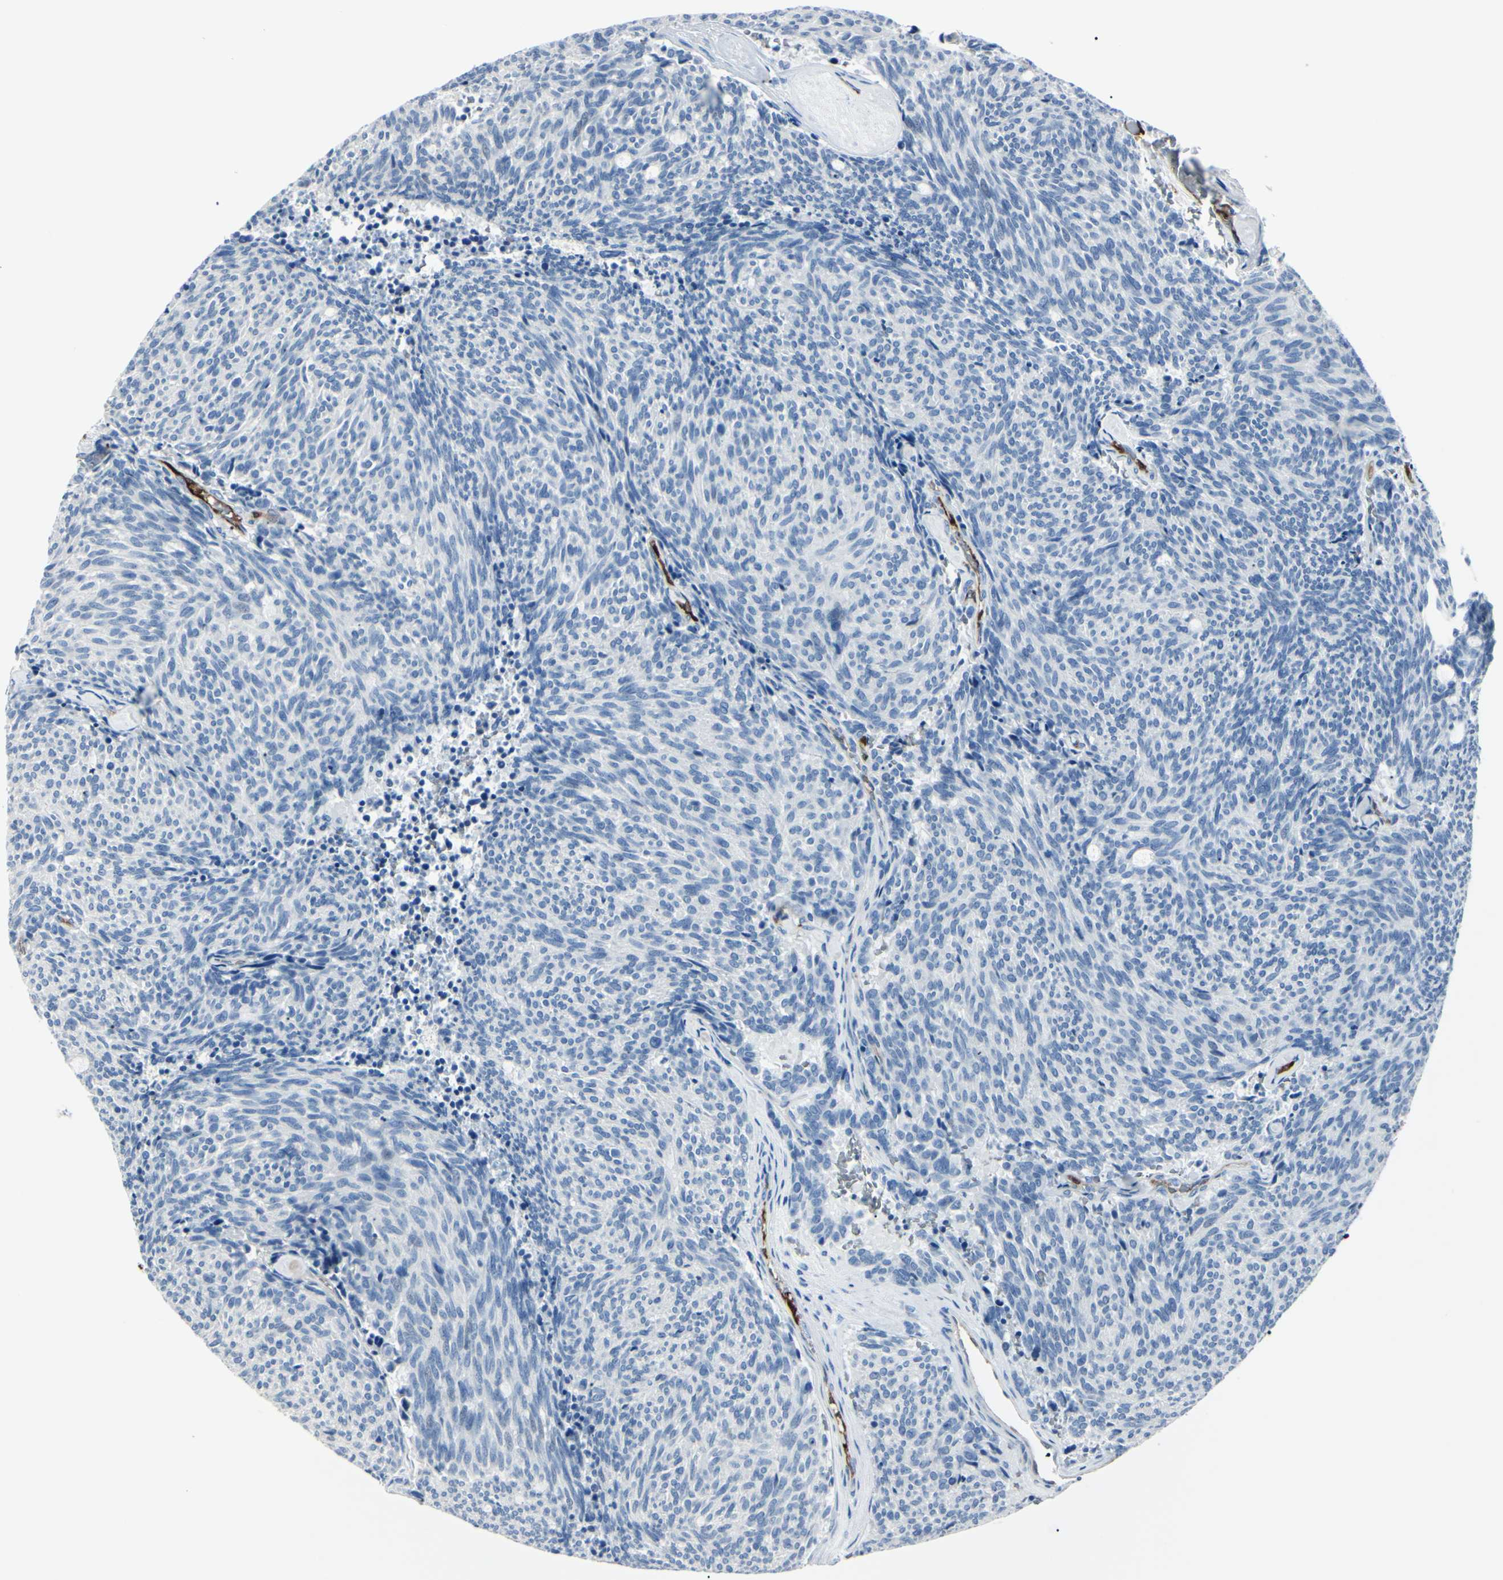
{"staining": {"intensity": "negative", "quantity": "none", "location": "none"}, "tissue": "carcinoid", "cell_type": "Tumor cells", "image_type": "cancer", "snomed": [{"axis": "morphology", "description": "Carcinoid, malignant, NOS"}, {"axis": "topography", "description": "Pancreas"}], "caption": "This micrograph is of carcinoid stained with immunohistochemistry to label a protein in brown with the nuclei are counter-stained blue. There is no staining in tumor cells.", "gene": "CA2", "patient": {"sex": "female", "age": 54}}